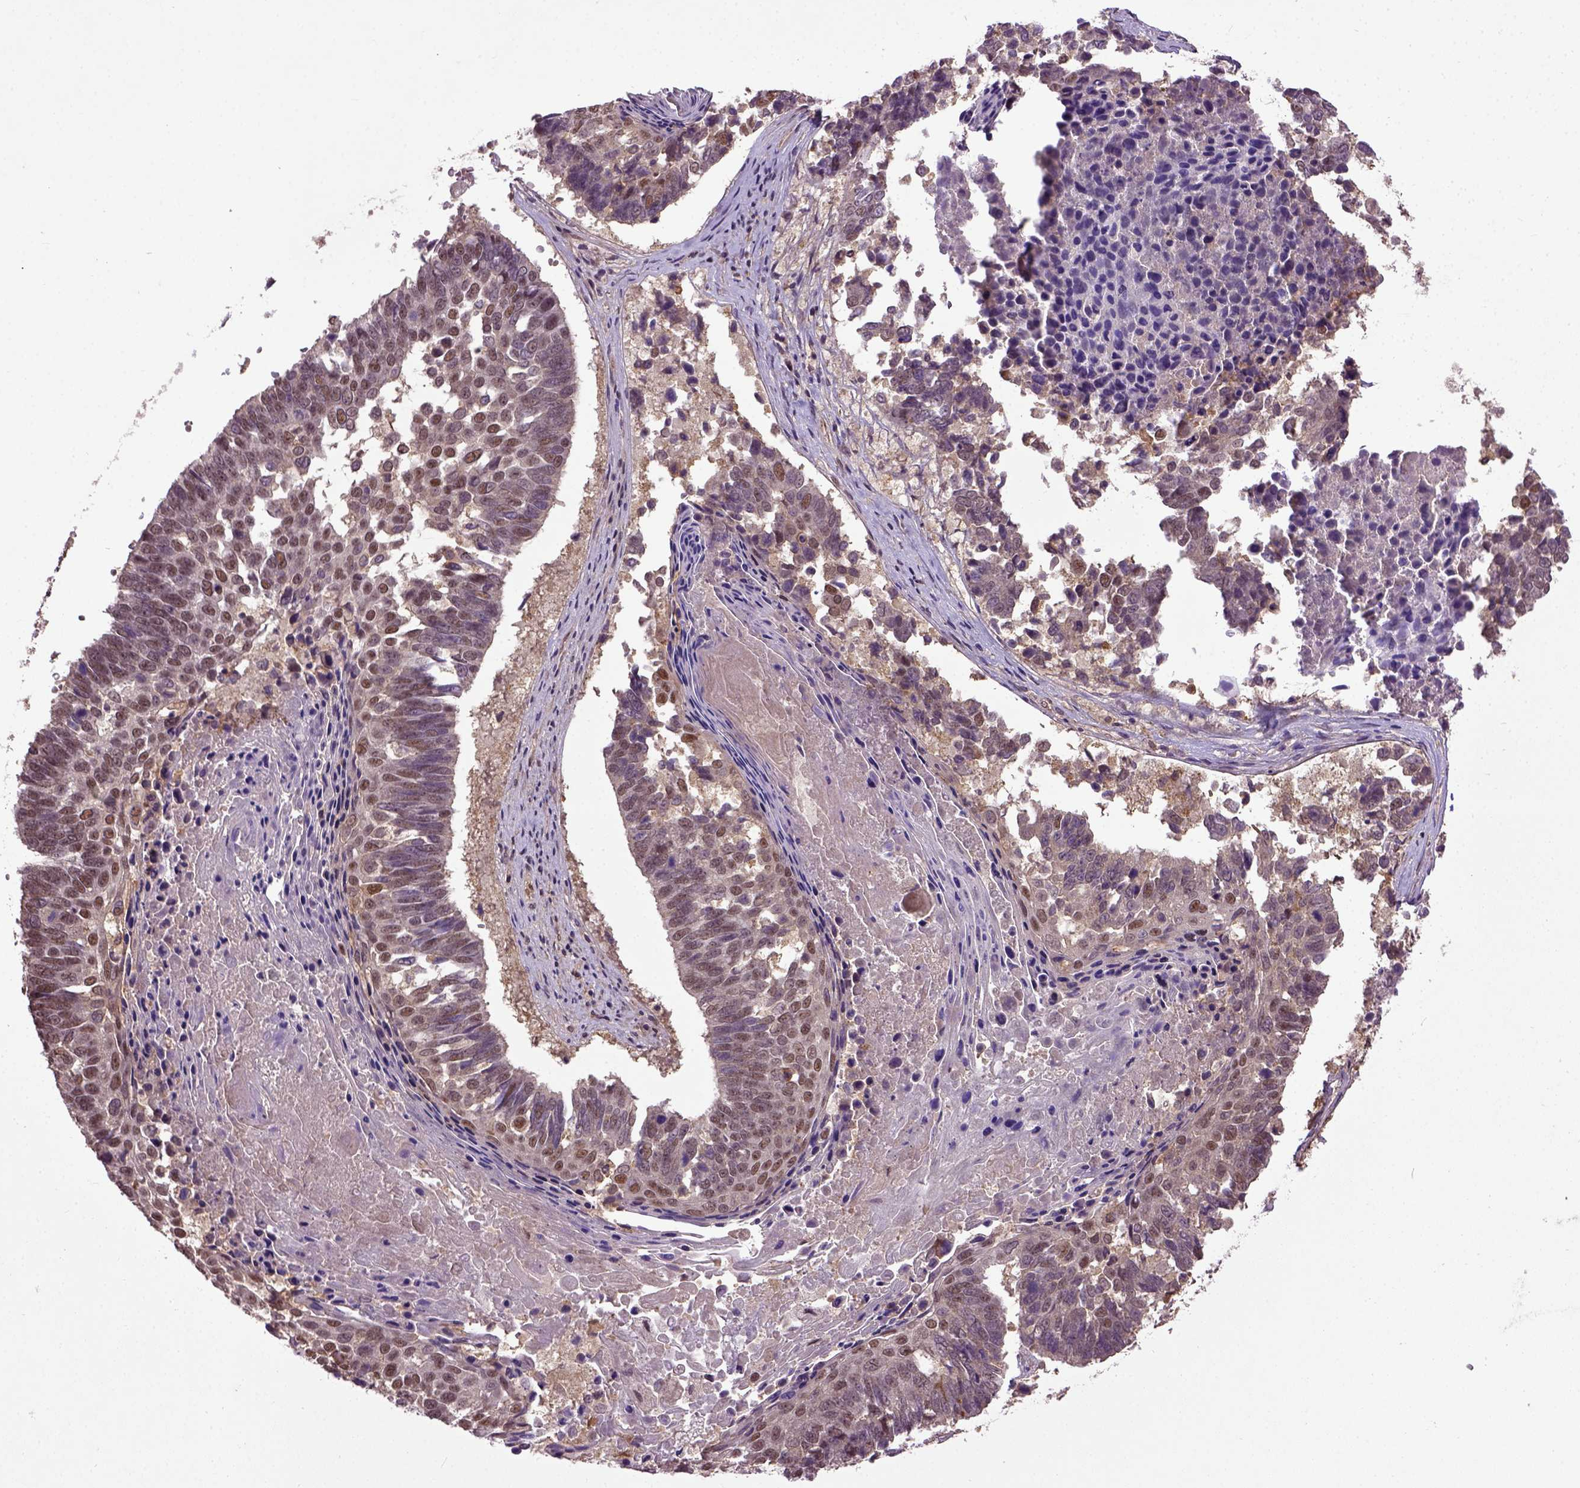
{"staining": {"intensity": "moderate", "quantity": ">75%", "location": "nuclear"}, "tissue": "lung cancer", "cell_type": "Tumor cells", "image_type": "cancer", "snomed": [{"axis": "morphology", "description": "Squamous cell carcinoma, NOS"}, {"axis": "topography", "description": "Lung"}], "caption": "Squamous cell carcinoma (lung) stained with immunohistochemistry (IHC) displays moderate nuclear positivity in about >75% of tumor cells. The staining was performed using DAB to visualize the protein expression in brown, while the nuclei were stained in blue with hematoxylin (Magnification: 20x).", "gene": "UBA3", "patient": {"sex": "male", "age": 73}}